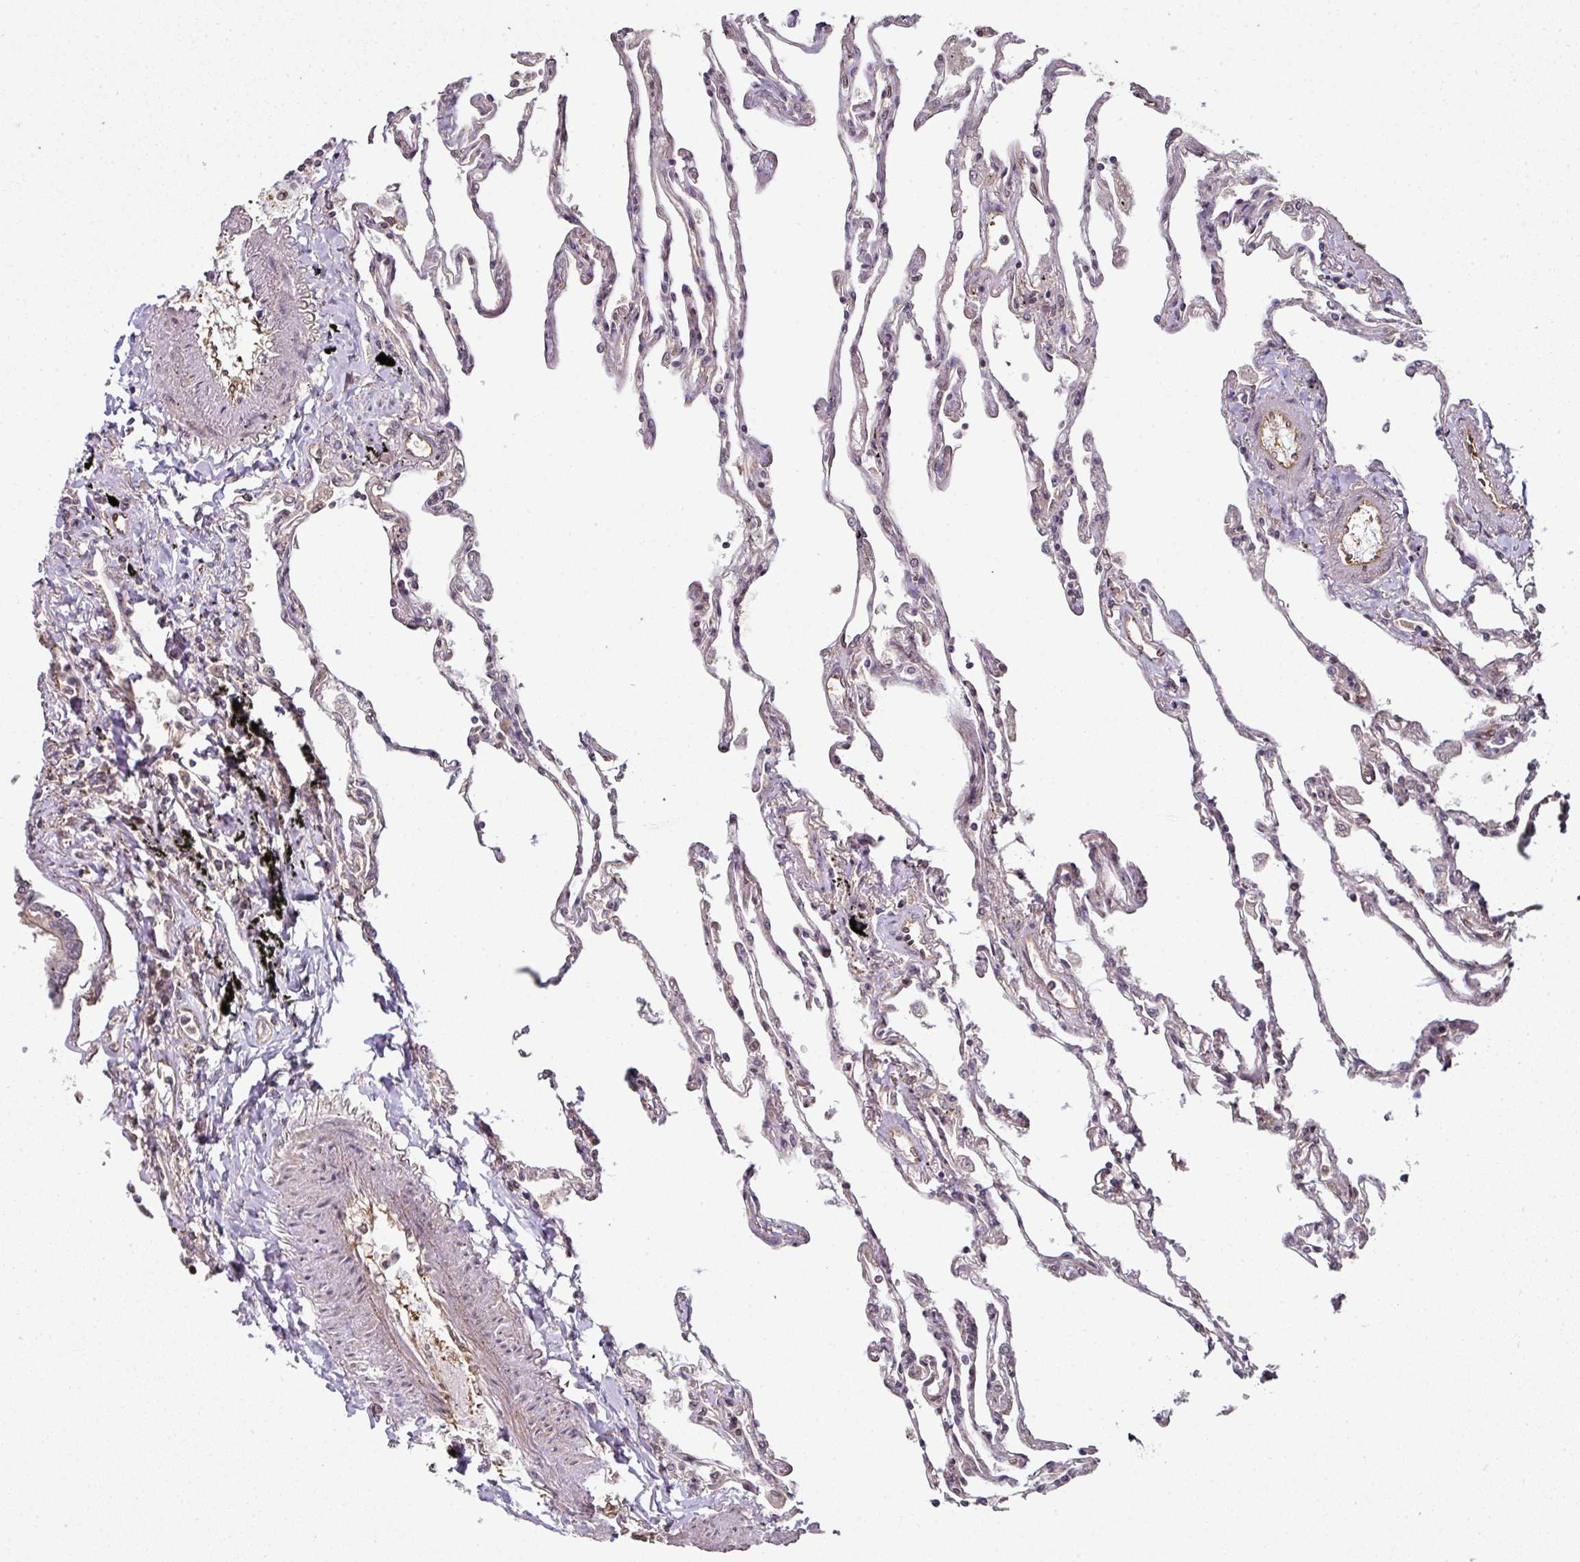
{"staining": {"intensity": "moderate", "quantity": "25%-75%", "location": "cytoplasmic/membranous,nuclear"}, "tissue": "lung", "cell_type": "Alveolar cells", "image_type": "normal", "snomed": [{"axis": "morphology", "description": "Normal tissue, NOS"}, {"axis": "topography", "description": "Lung"}], "caption": "Protein expression analysis of unremarkable human lung reveals moderate cytoplasmic/membranous,nuclear staining in approximately 25%-75% of alveolar cells. (Brightfield microscopy of DAB IHC at high magnification).", "gene": "ANKRD18A", "patient": {"sex": "female", "age": 67}}